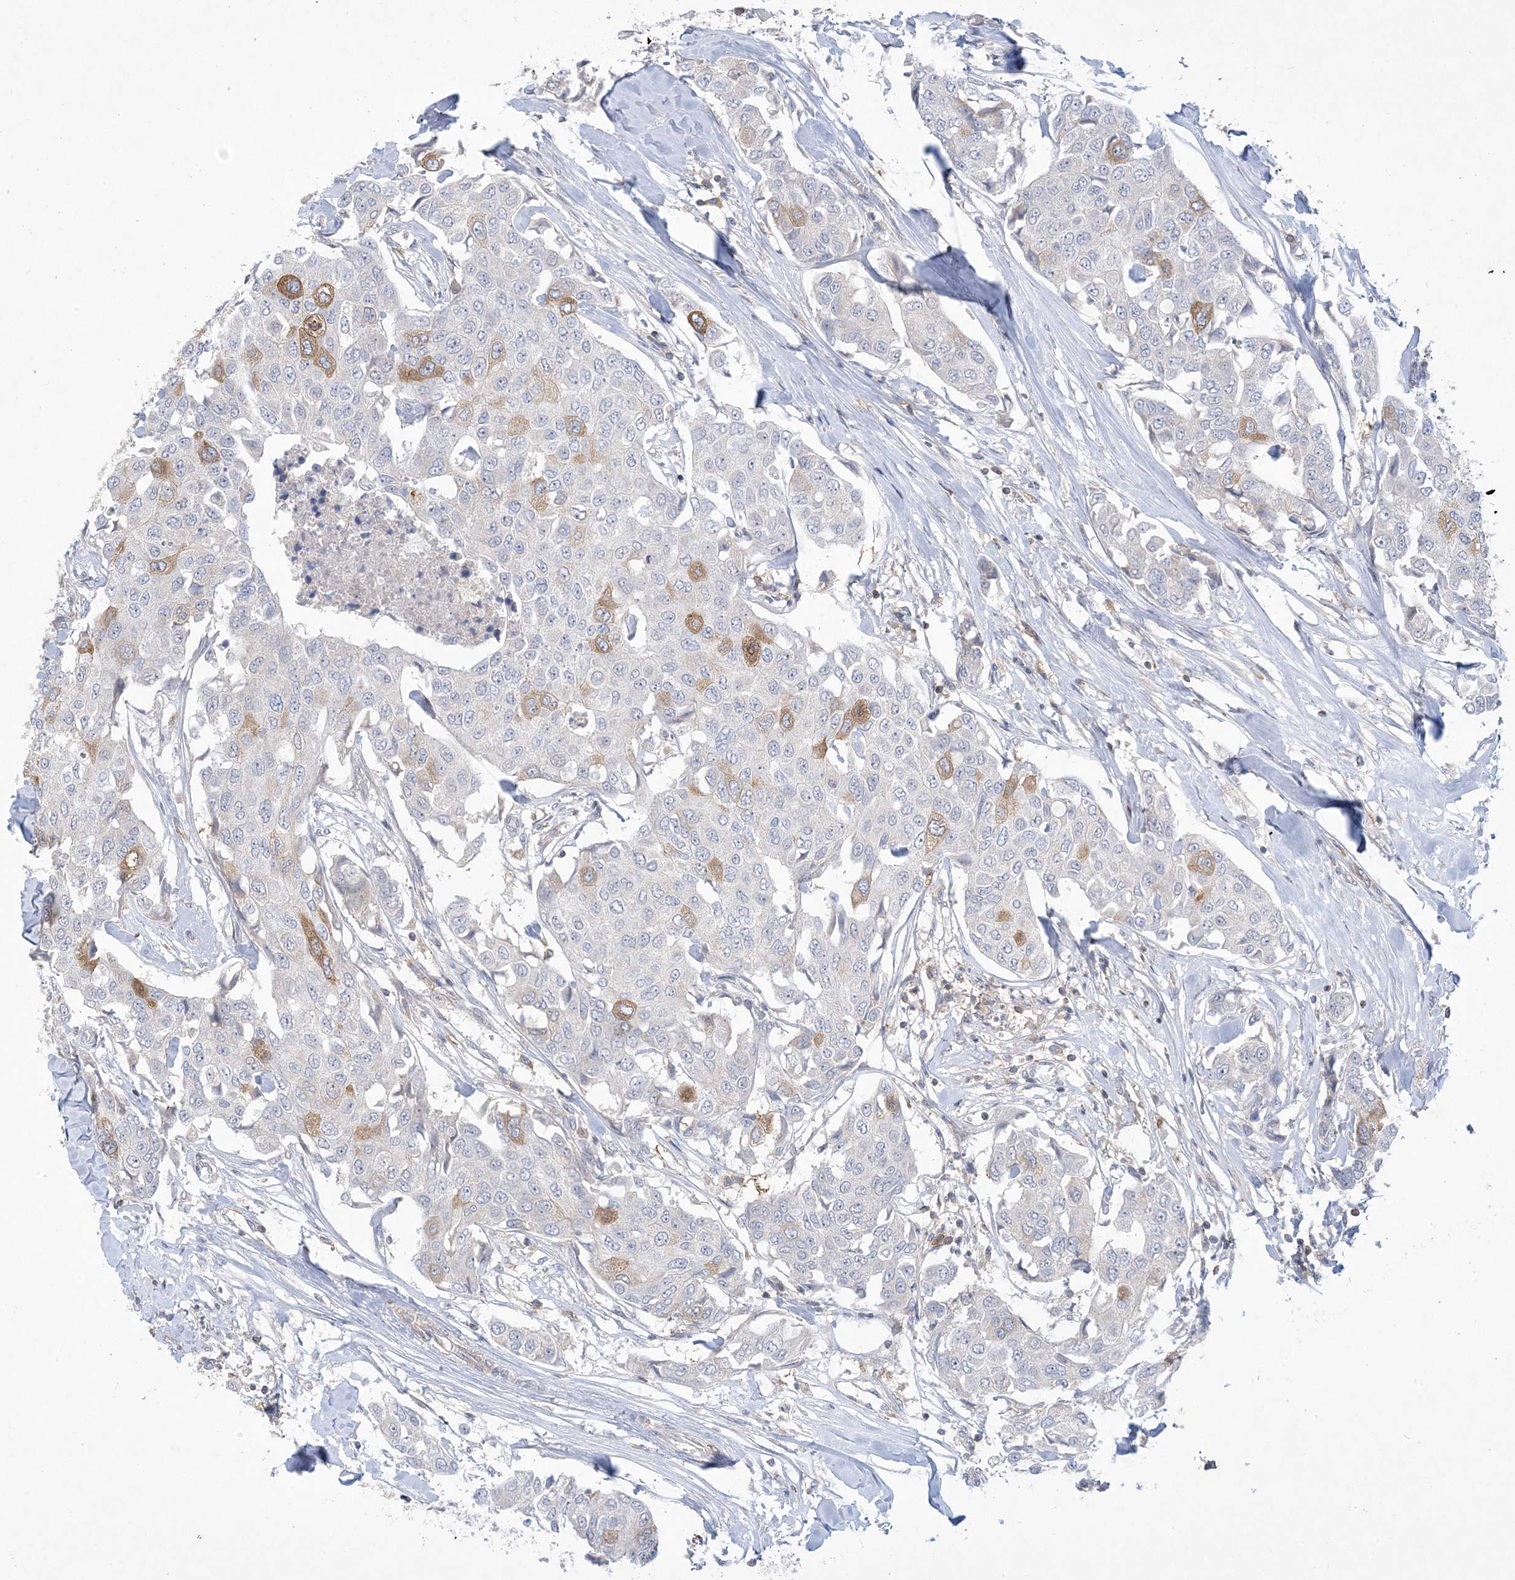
{"staining": {"intensity": "moderate", "quantity": "<25%", "location": "cytoplasmic/membranous"}, "tissue": "breast cancer", "cell_type": "Tumor cells", "image_type": "cancer", "snomed": [{"axis": "morphology", "description": "Duct carcinoma"}, {"axis": "topography", "description": "Breast"}], "caption": "IHC micrograph of neoplastic tissue: human breast cancer (infiltrating ductal carcinoma) stained using immunohistochemistry shows low levels of moderate protein expression localized specifically in the cytoplasmic/membranous of tumor cells, appearing as a cytoplasmic/membranous brown color.", "gene": "AOC1", "patient": {"sex": "female", "age": 80}}